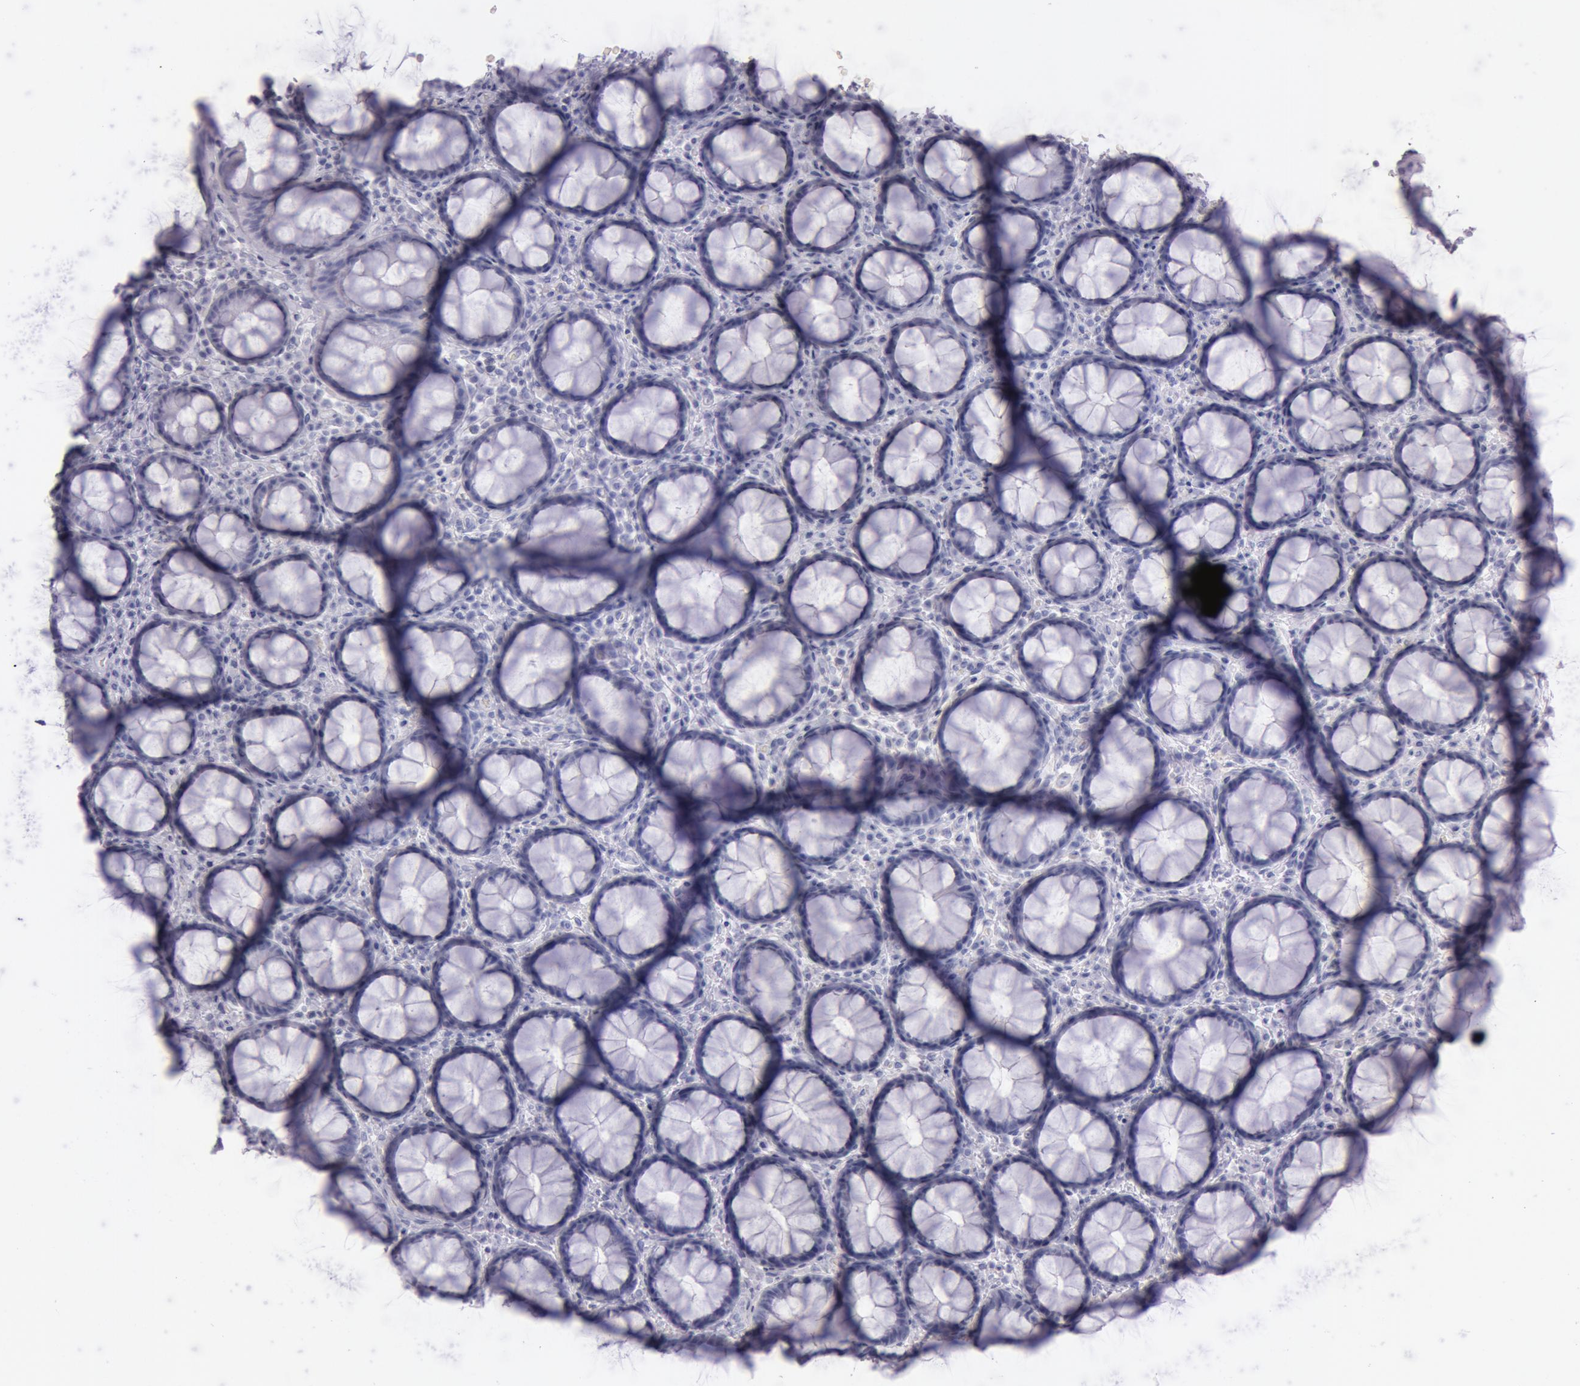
{"staining": {"intensity": "negative", "quantity": "none", "location": "none"}, "tissue": "rectum", "cell_type": "Glandular cells", "image_type": "normal", "snomed": [{"axis": "morphology", "description": "Normal tissue, NOS"}, {"axis": "topography", "description": "Rectum"}], "caption": "Rectum stained for a protein using IHC reveals no positivity glandular cells.", "gene": "S100A7", "patient": {"sex": "male", "age": 92}}